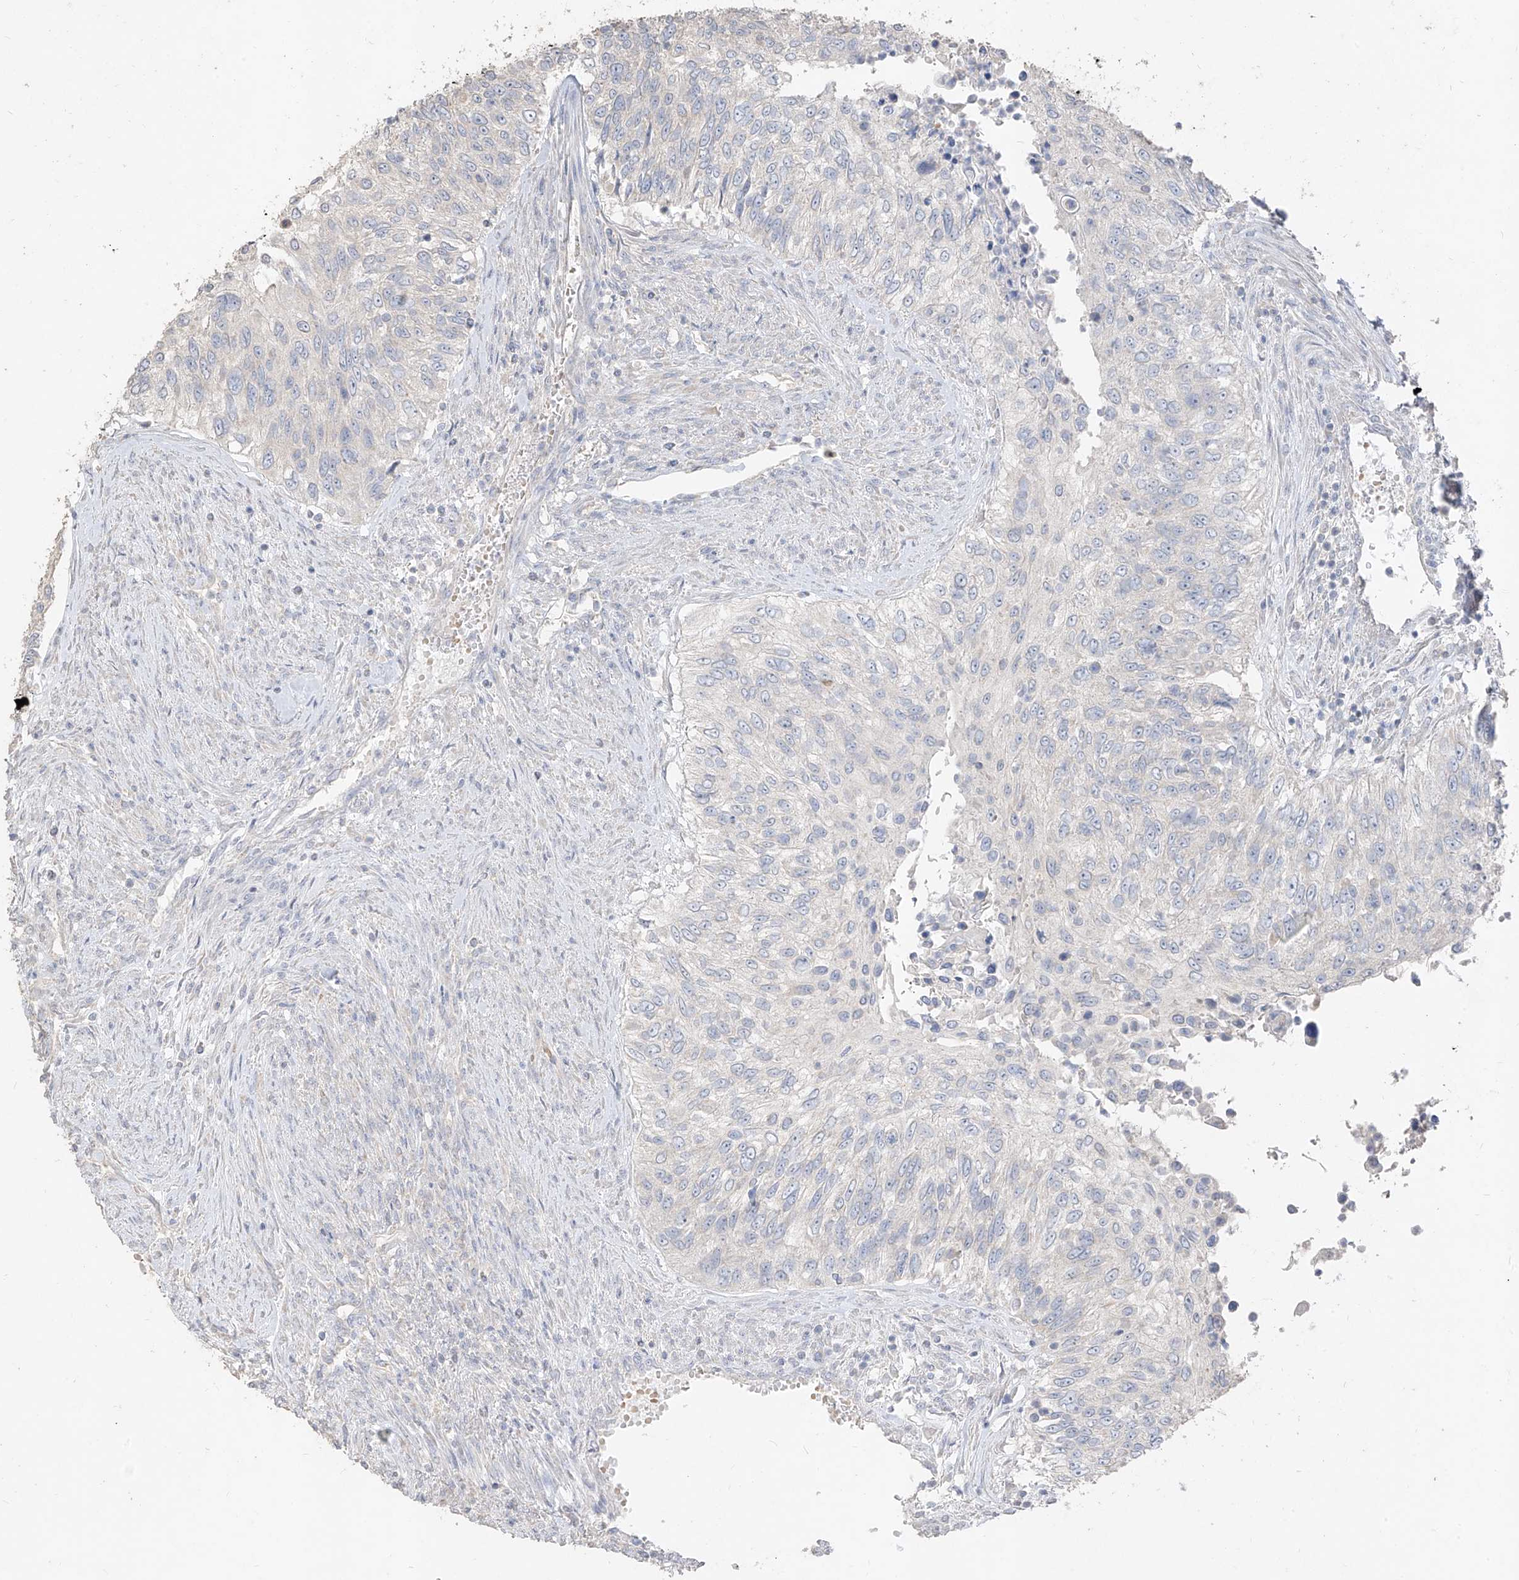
{"staining": {"intensity": "negative", "quantity": "none", "location": "none"}, "tissue": "urothelial cancer", "cell_type": "Tumor cells", "image_type": "cancer", "snomed": [{"axis": "morphology", "description": "Urothelial carcinoma, High grade"}, {"axis": "topography", "description": "Urinary bladder"}], "caption": "The image displays no significant expression in tumor cells of urothelial cancer.", "gene": "ZZEF1", "patient": {"sex": "female", "age": 60}}